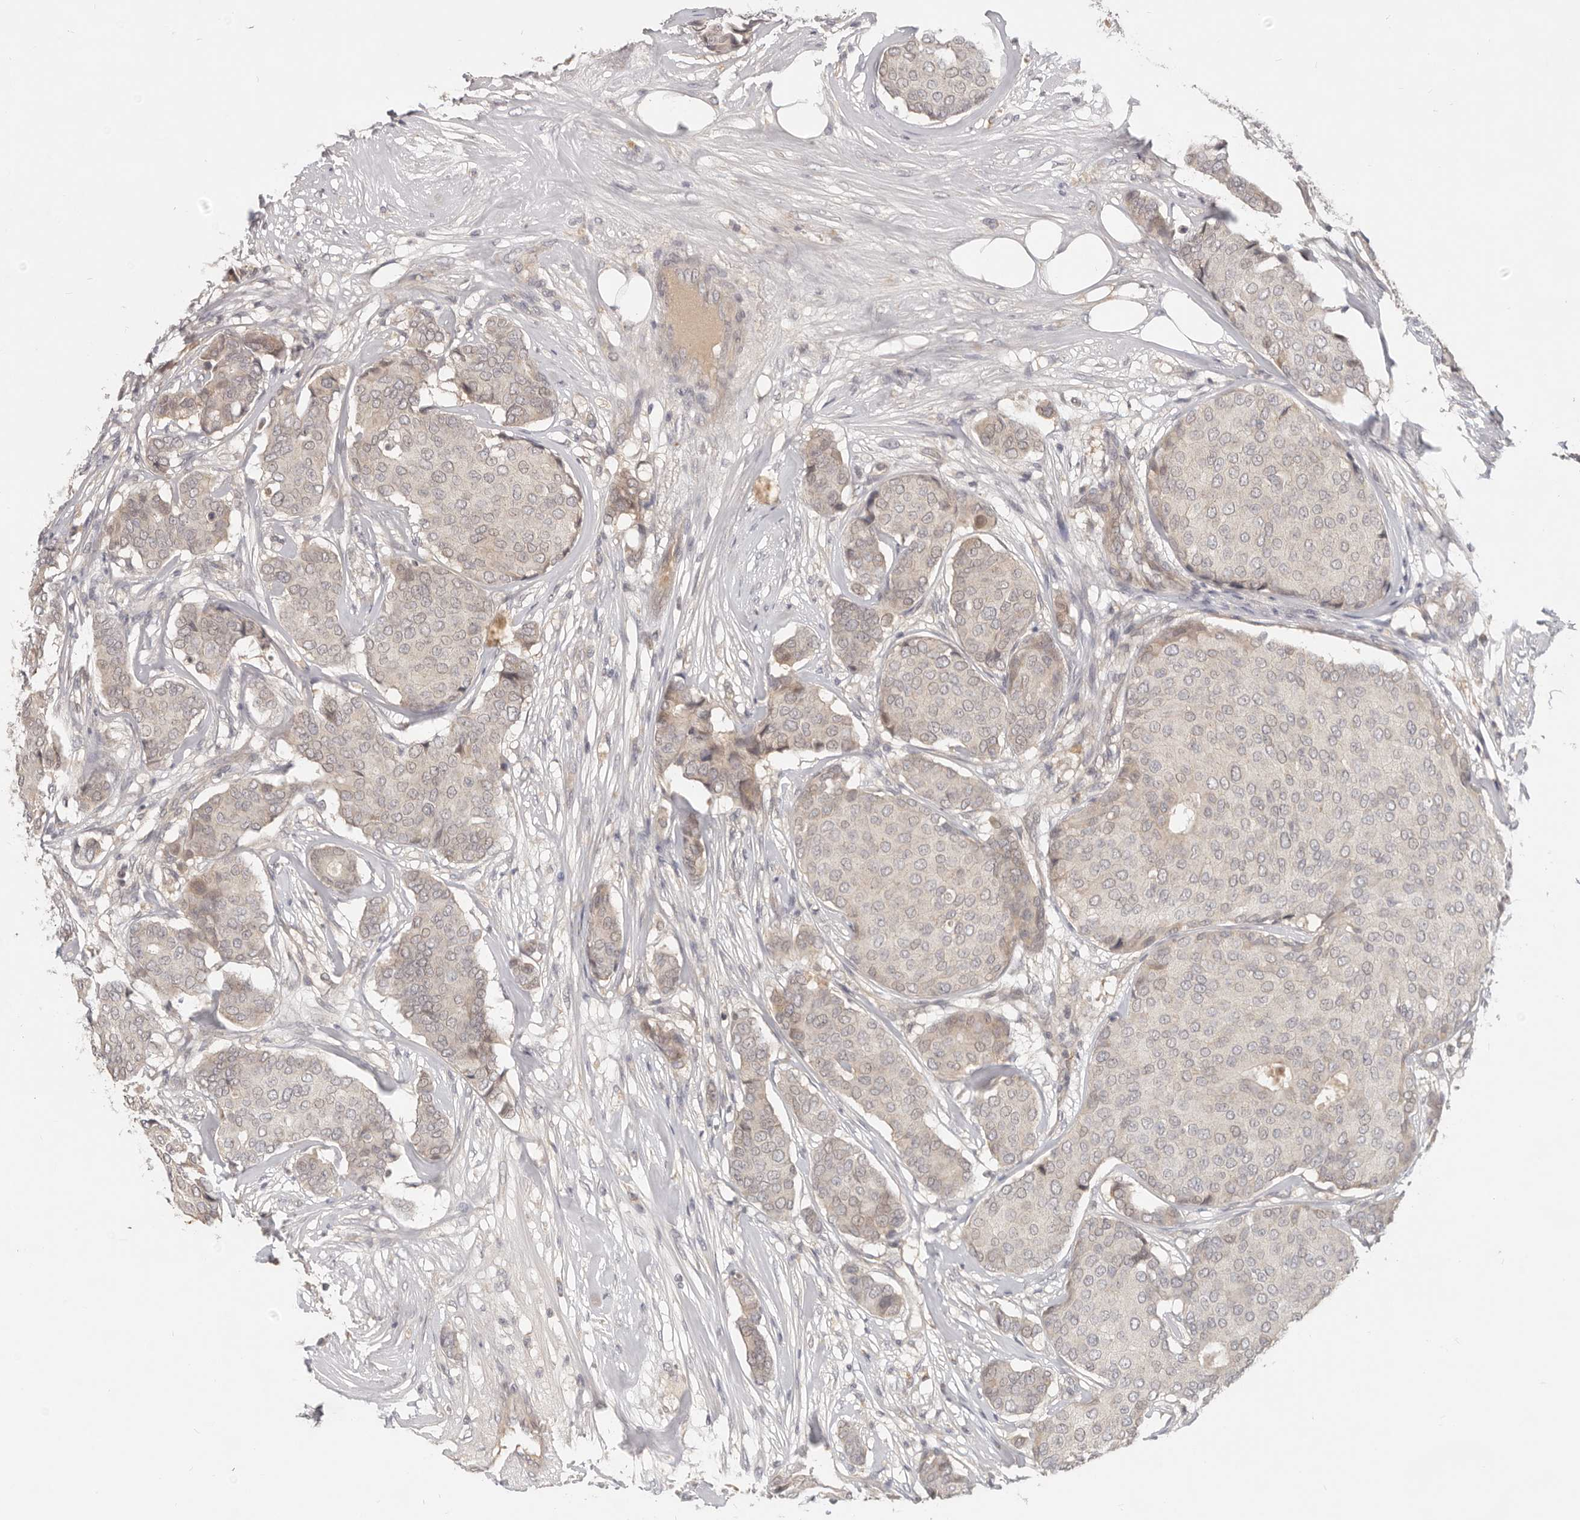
{"staining": {"intensity": "weak", "quantity": "<25%", "location": "cytoplasmic/membranous"}, "tissue": "breast cancer", "cell_type": "Tumor cells", "image_type": "cancer", "snomed": [{"axis": "morphology", "description": "Duct carcinoma"}, {"axis": "topography", "description": "Breast"}], "caption": "This is a image of immunohistochemistry staining of breast cancer, which shows no staining in tumor cells. (DAB (3,3'-diaminobenzidine) IHC with hematoxylin counter stain).", "gene": "USP49", "patient": {"sex": "female", "age": 75}}